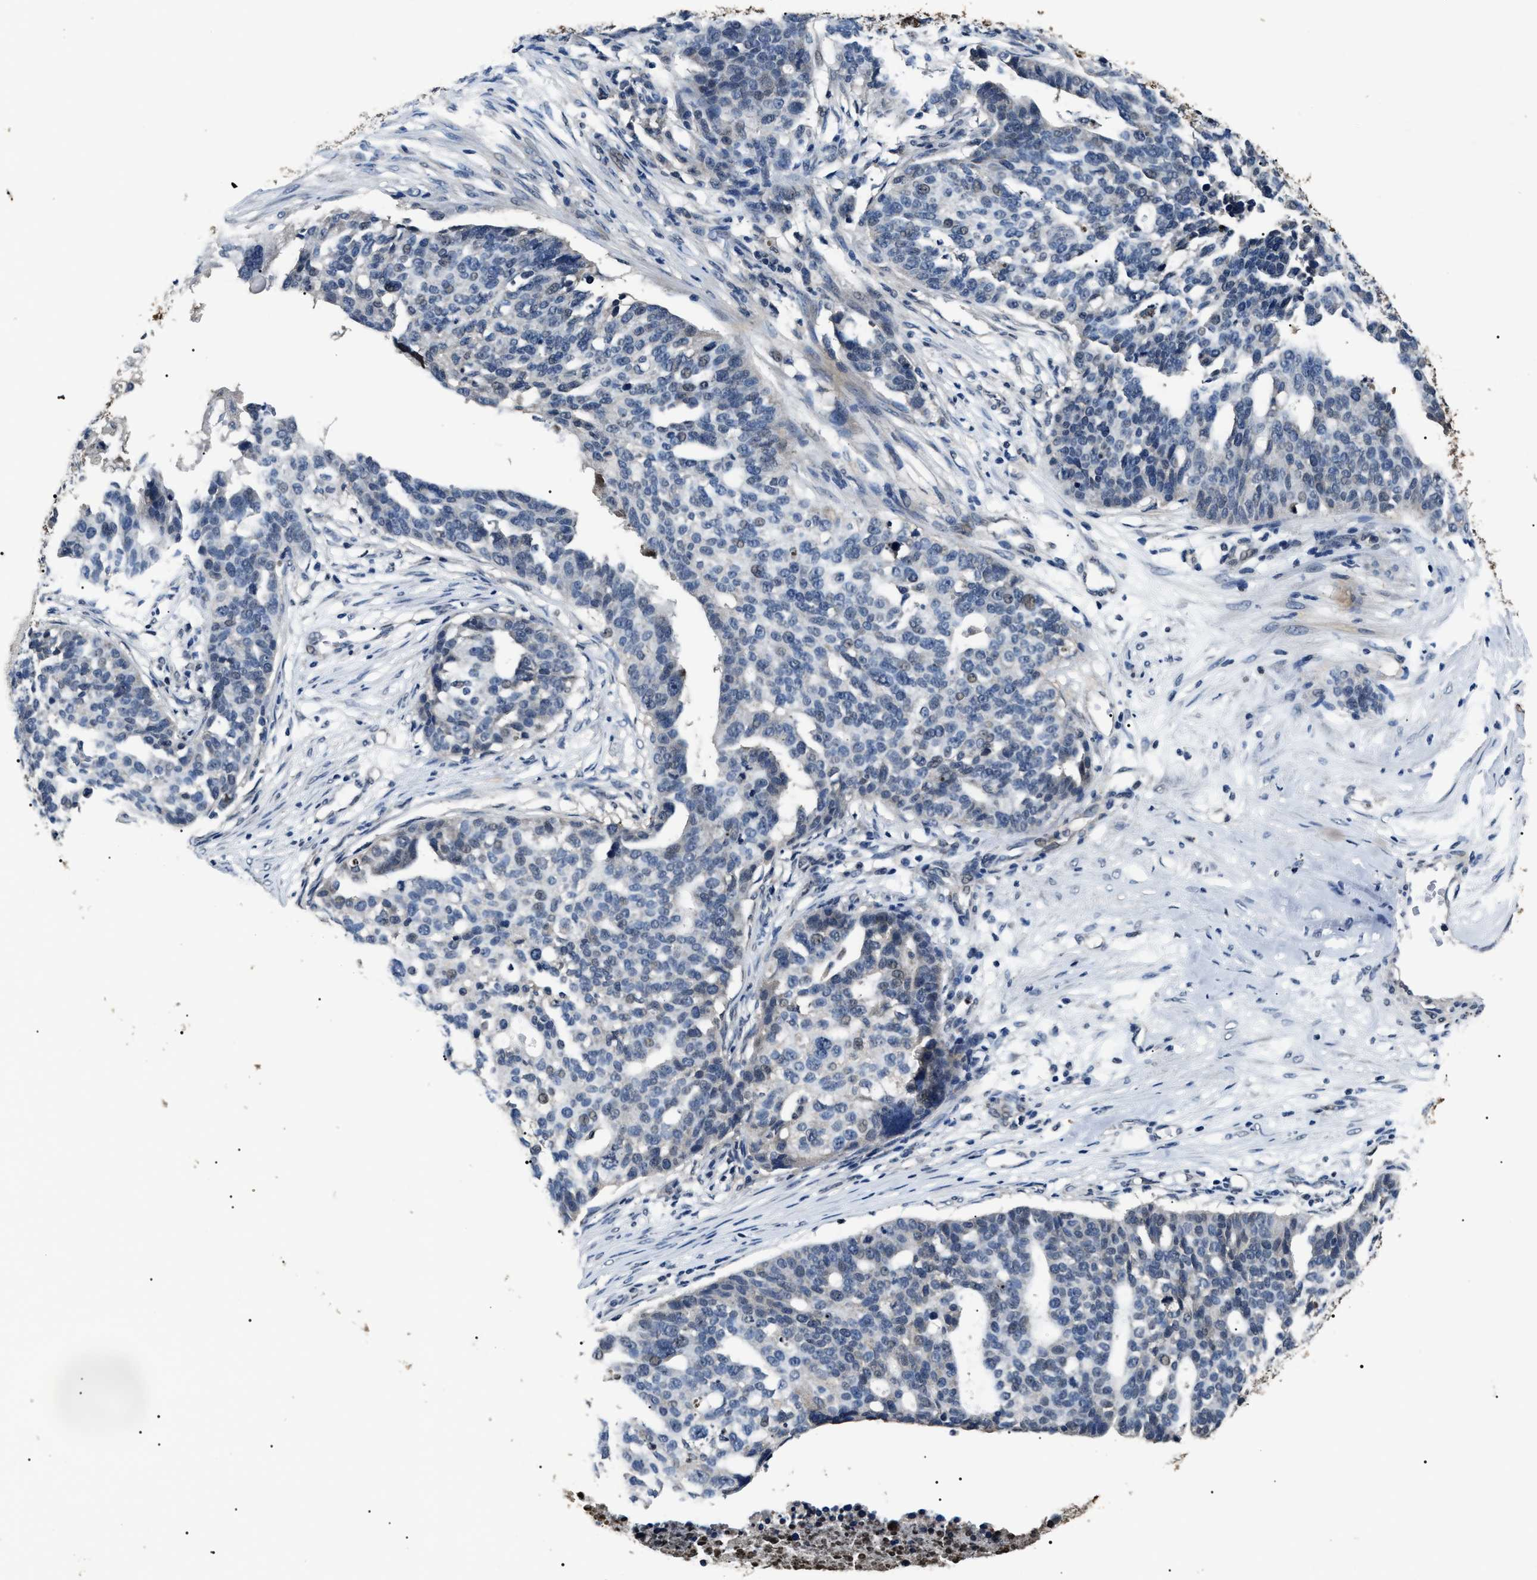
{"staining": {"intensity": "weak", "quantity": "<25%", "location": "nuclear"}, "tissue": "ovarian cancer", "cell_type": "Tumor cells", "image_type": "cancer", "snomed": [{"axis": "morphology", "description": "Cystadenocarcinoma, serous, NOS"}, {"axis": "topography", "description": "Ovary"}], "caption": "This is an immunohistochemistry photomicrograph of human ovarian serous cystadenocarcinoma. There is no staining in tumor cells.", "gene": "ANP32E", "patient": {"sex": "female", "age": 59}}